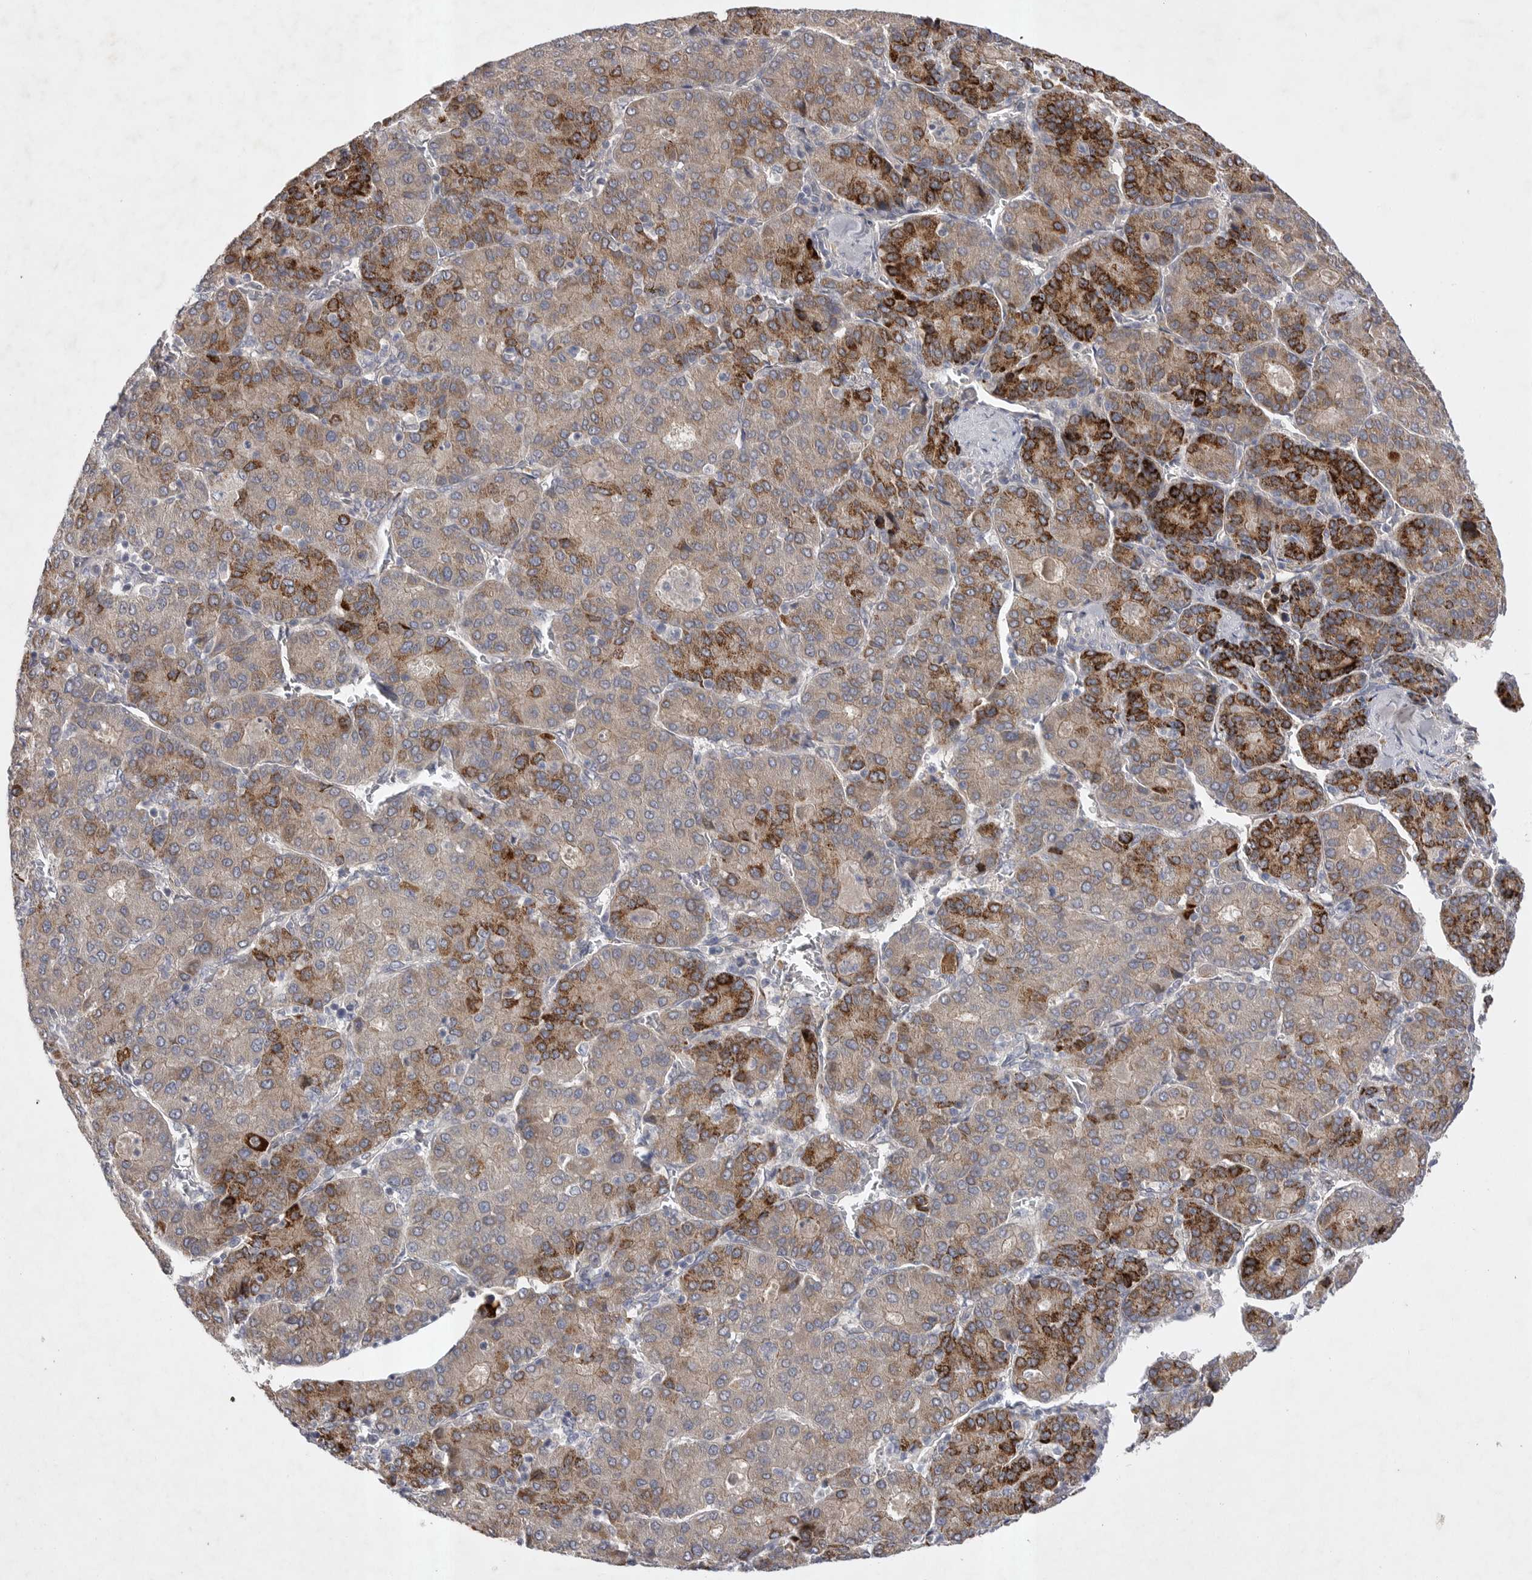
{"staining": {"intensity": "strong", "quantity": "25%-75%", "location": "cytoplasmic/membranous"}, "tissue": "liver cancer", "cell_type": "Tumor cells", "image_type": "cancer", "snomed": [{"axis": "morphology", "description": "Carcinoma, Hepatocellular, NOS"}, {"axis": "topography", "description": "Liver"}], "caption": "Liver cancer stained for a protein shows strong cytoplasmic/membranous positivity in tumor cells.", "gene": "DHDDS", "patient": {"sex": "male", "age": 65}}